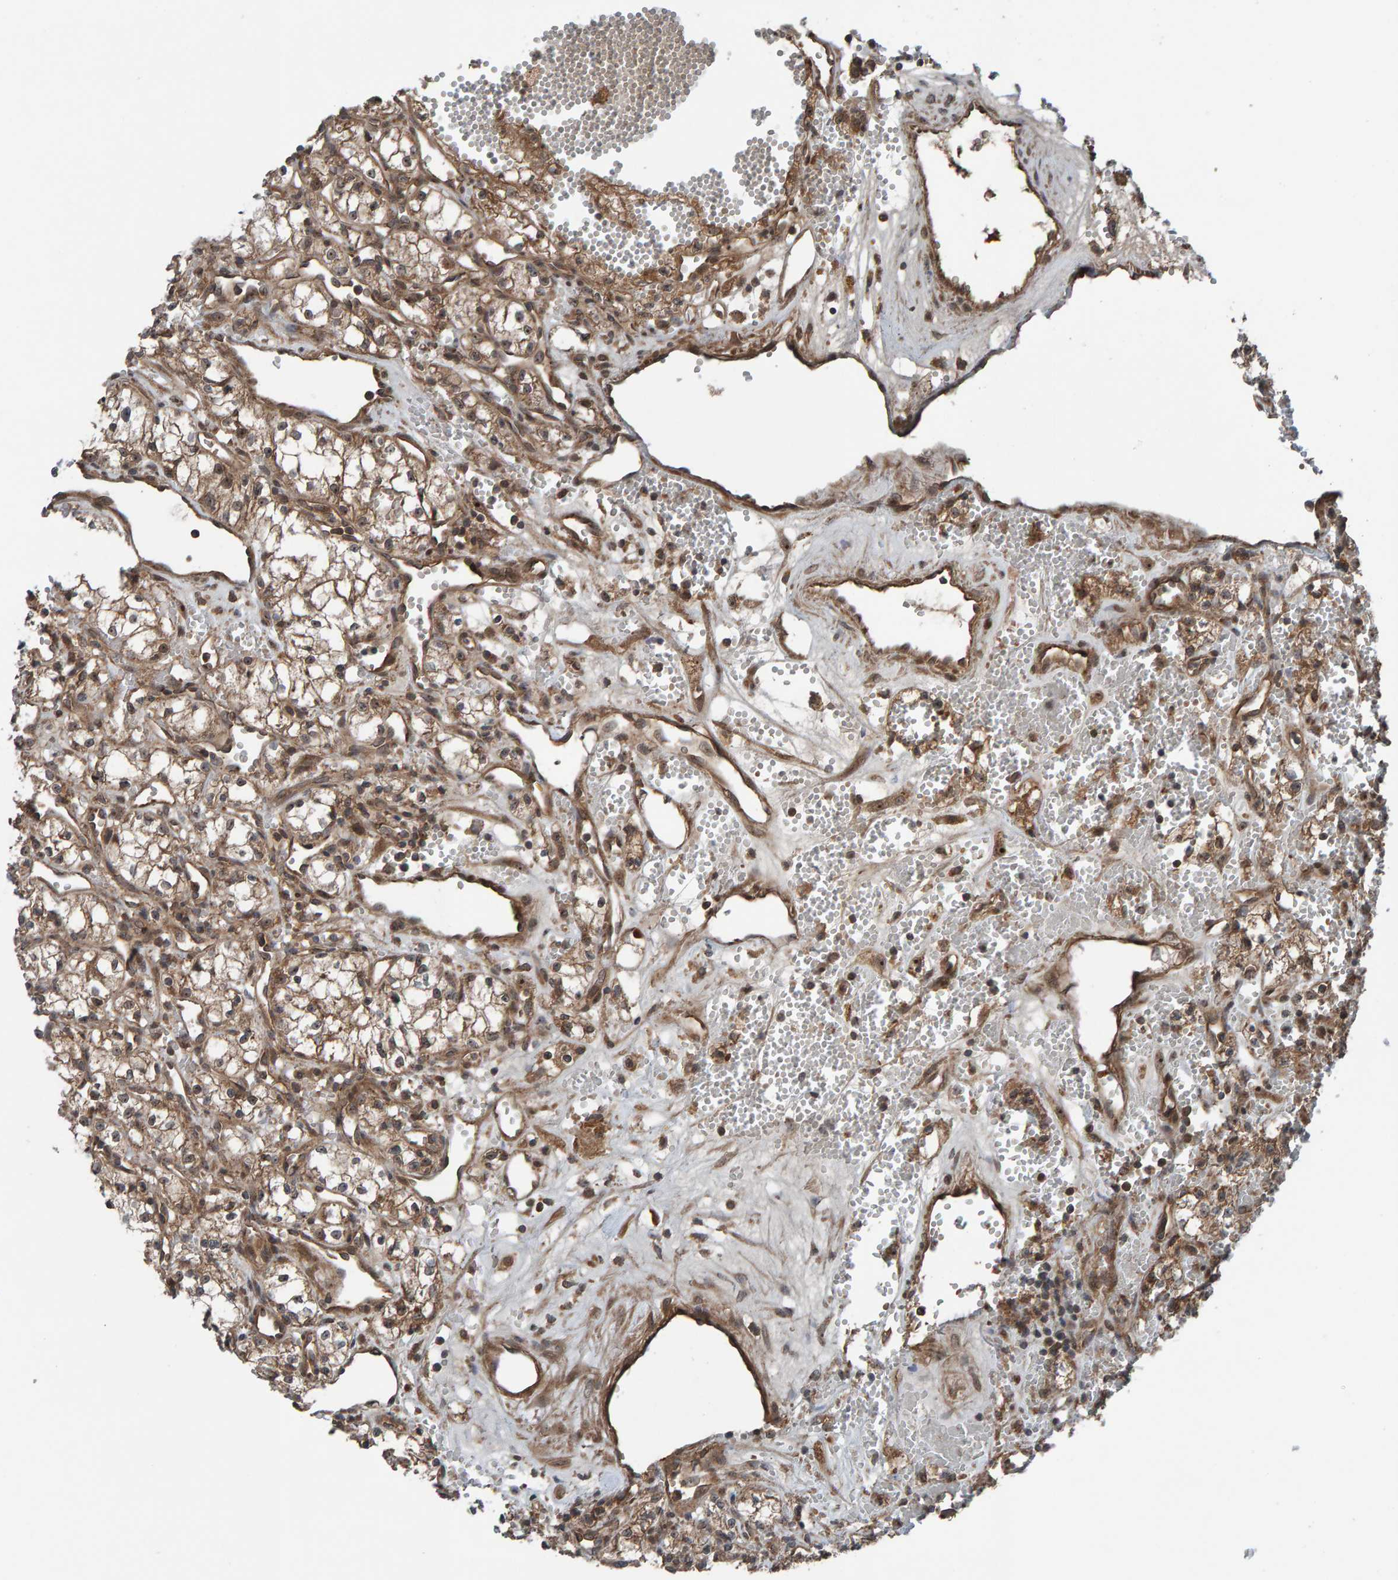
{"staining": {"intensity": "moderate", "quantity": ">75%", "location": "cytoplasmic/membranous"}, "tissue": "renal cancer", "cell_type": "Tumor cells", "image_type": "cancer", "snomed": [{"axis": "morphology", "description": "Adenocarcinoma, NOS"}, {"axis": "topography", "description": "Kidney"}], "caption": "Protein staining of renal cancer tissue displays moderate cytoplasmic/membranous expression in about >75% of tumor cells.", "gene": "CUEDC1", "patient": {"sex": "male", "age": 59}}